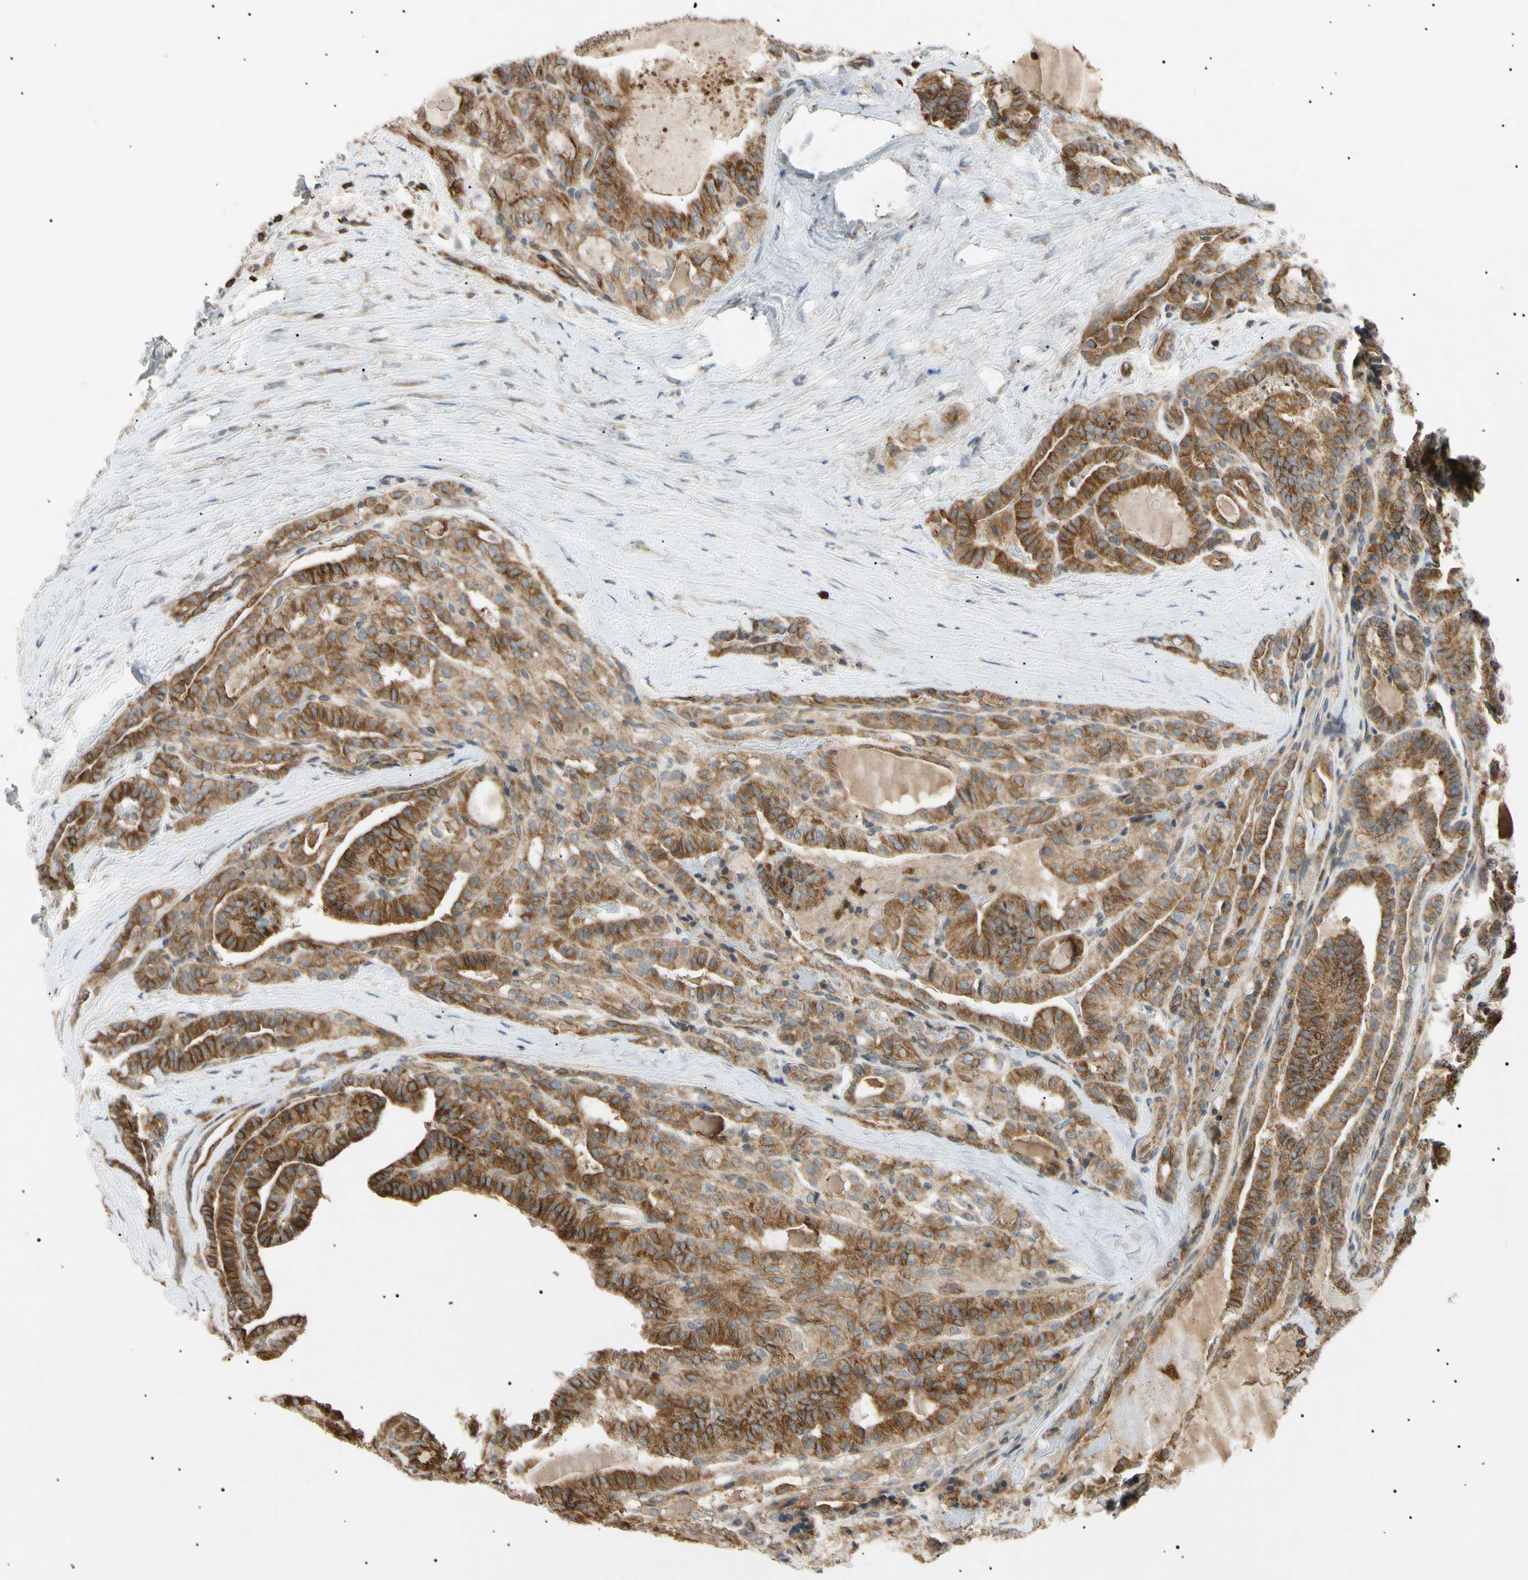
{"staining": {"intensity": "moderate", "quantity": "25%-75%", "location": "cytoplasmic/membranous,nuclear"}, "tissue": "thyroid cancer", "cell_type": "Tumor cells", "image_type": "cancer", "snomed": [{"axis": "morphology", "description": "Papillary adenocarcinoma, NOS"}, {"axis": "topography", "description": "Thyroid gland"}], "caption": "DAB (3,3'-diaminobenzidine) immunohistochemical staining of thyroid cancer (papillary adenocarcinoma) shows moderate cytoplasmic/membranous and nuclear protein expression in about 25%-75% of tumor cells.", "gene": "TUBB4A", "patient": {"sex": "male", "age": 77}}